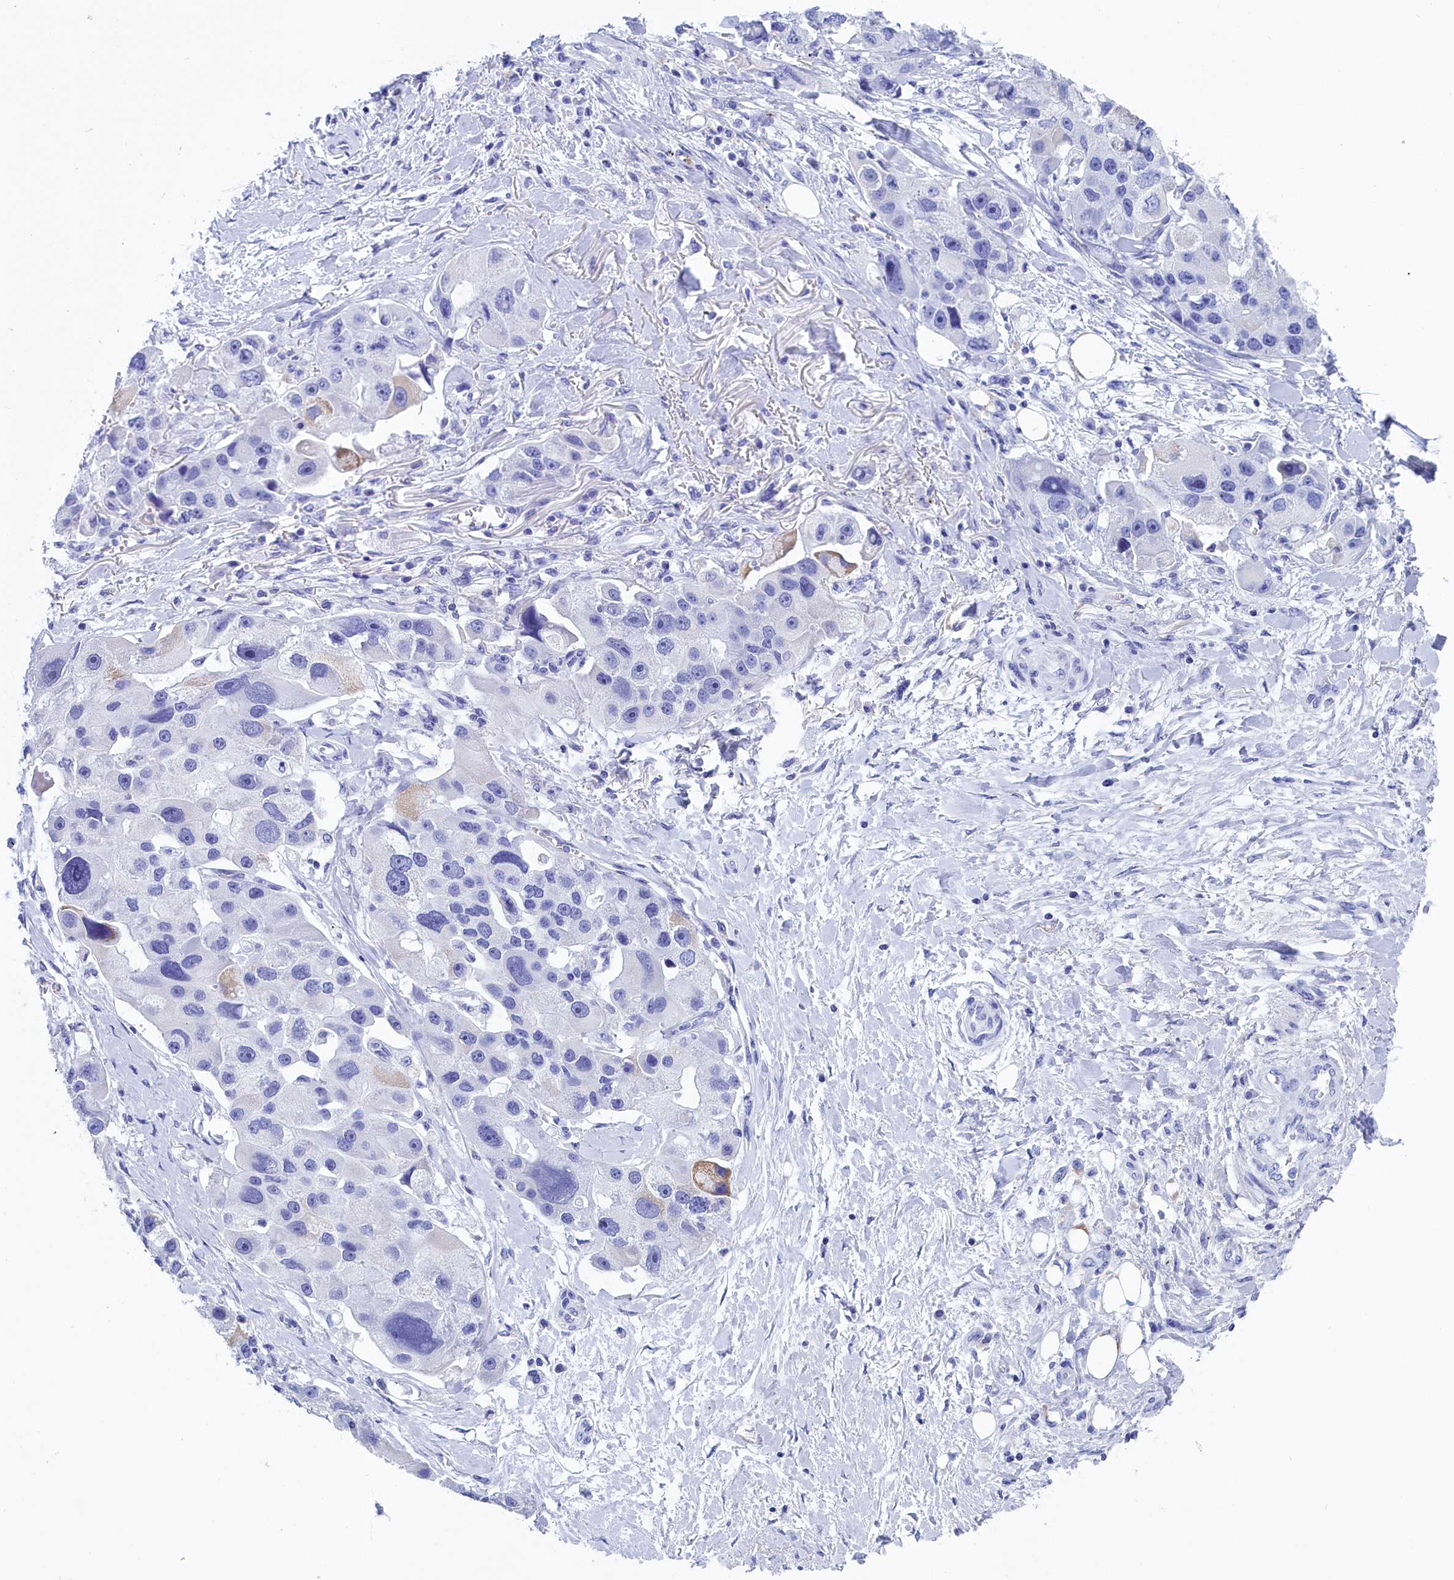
{"staining": {"intensity": "negative", "quantity": "none", "location": "none"}, "tissue": "lung cancer", "cell_type": "Tumor cells", "image_type": "cancer", "snomed": [{"axis": "morphology", "description": "Adenocarcinoma, NOS"}, {"axis": "topography", "description": "Lung"}], "caption": "Tumor cells are negative for brown protein staining in lung cancer (adenocarcinoma).", "gene": "PRDM12", "patient": {"sex": "female", "age": 54}}